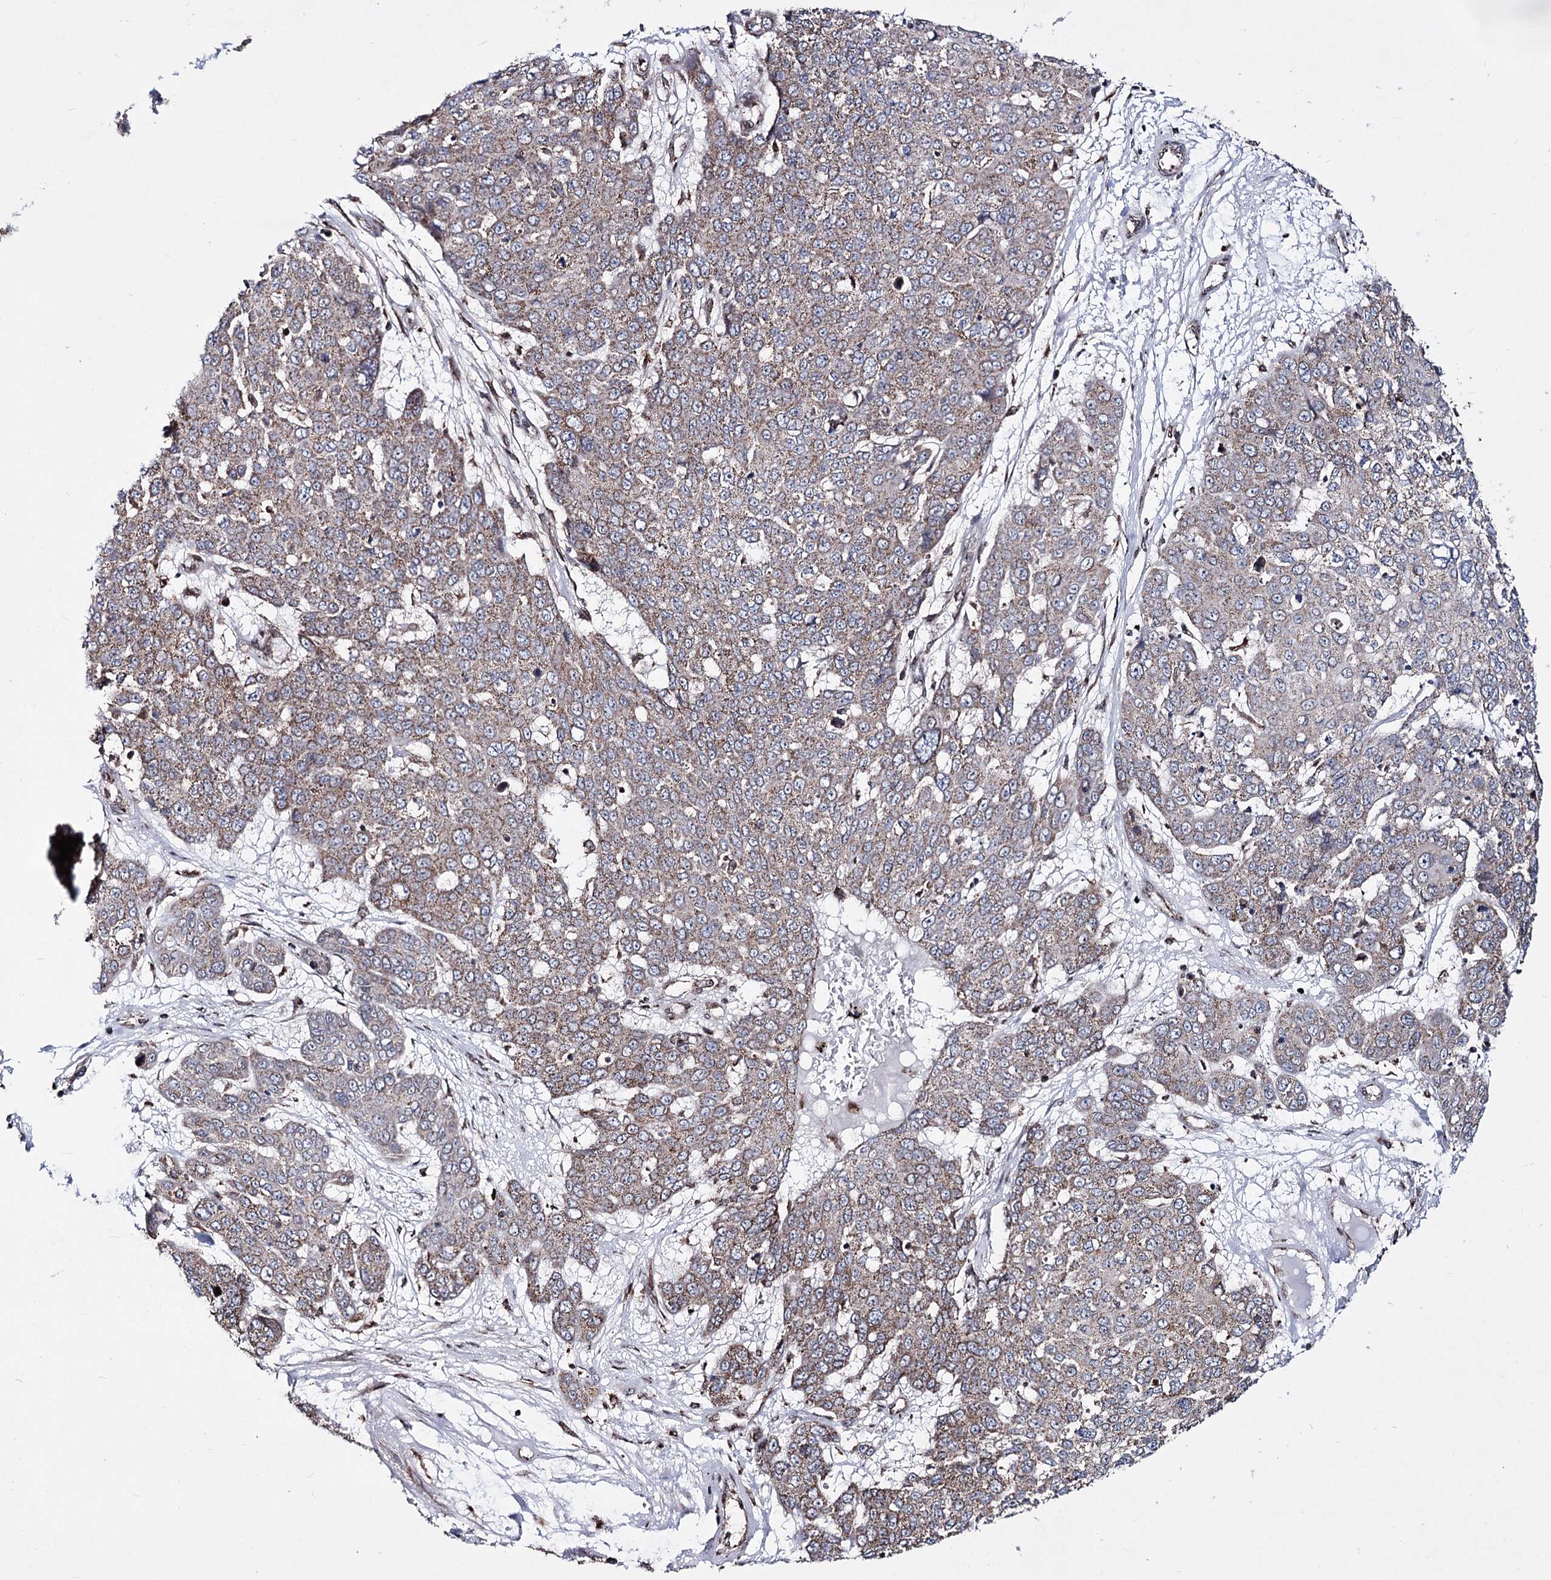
{"staining": {"intensity": "weak", "quantity": "25%-75%", "location": "cytoplasmic/membranous"}, "tissue": "skin cancer", "cell_type": "Tumor cells", "image_type": "cancer", "snomed": [{"axis": "morphology", "description": "Squamous cell carcinoma, NOS"}, {"axis": "topography", "description": "Skin"}], "caption": "Protein expression analysis of skin cancer displays weak cytoplasmic/membranous positivity in approximately 25%-75% of tumor cells.", "gene": "CREB3L4", "patient": {"sex": "male", "age": 71}}